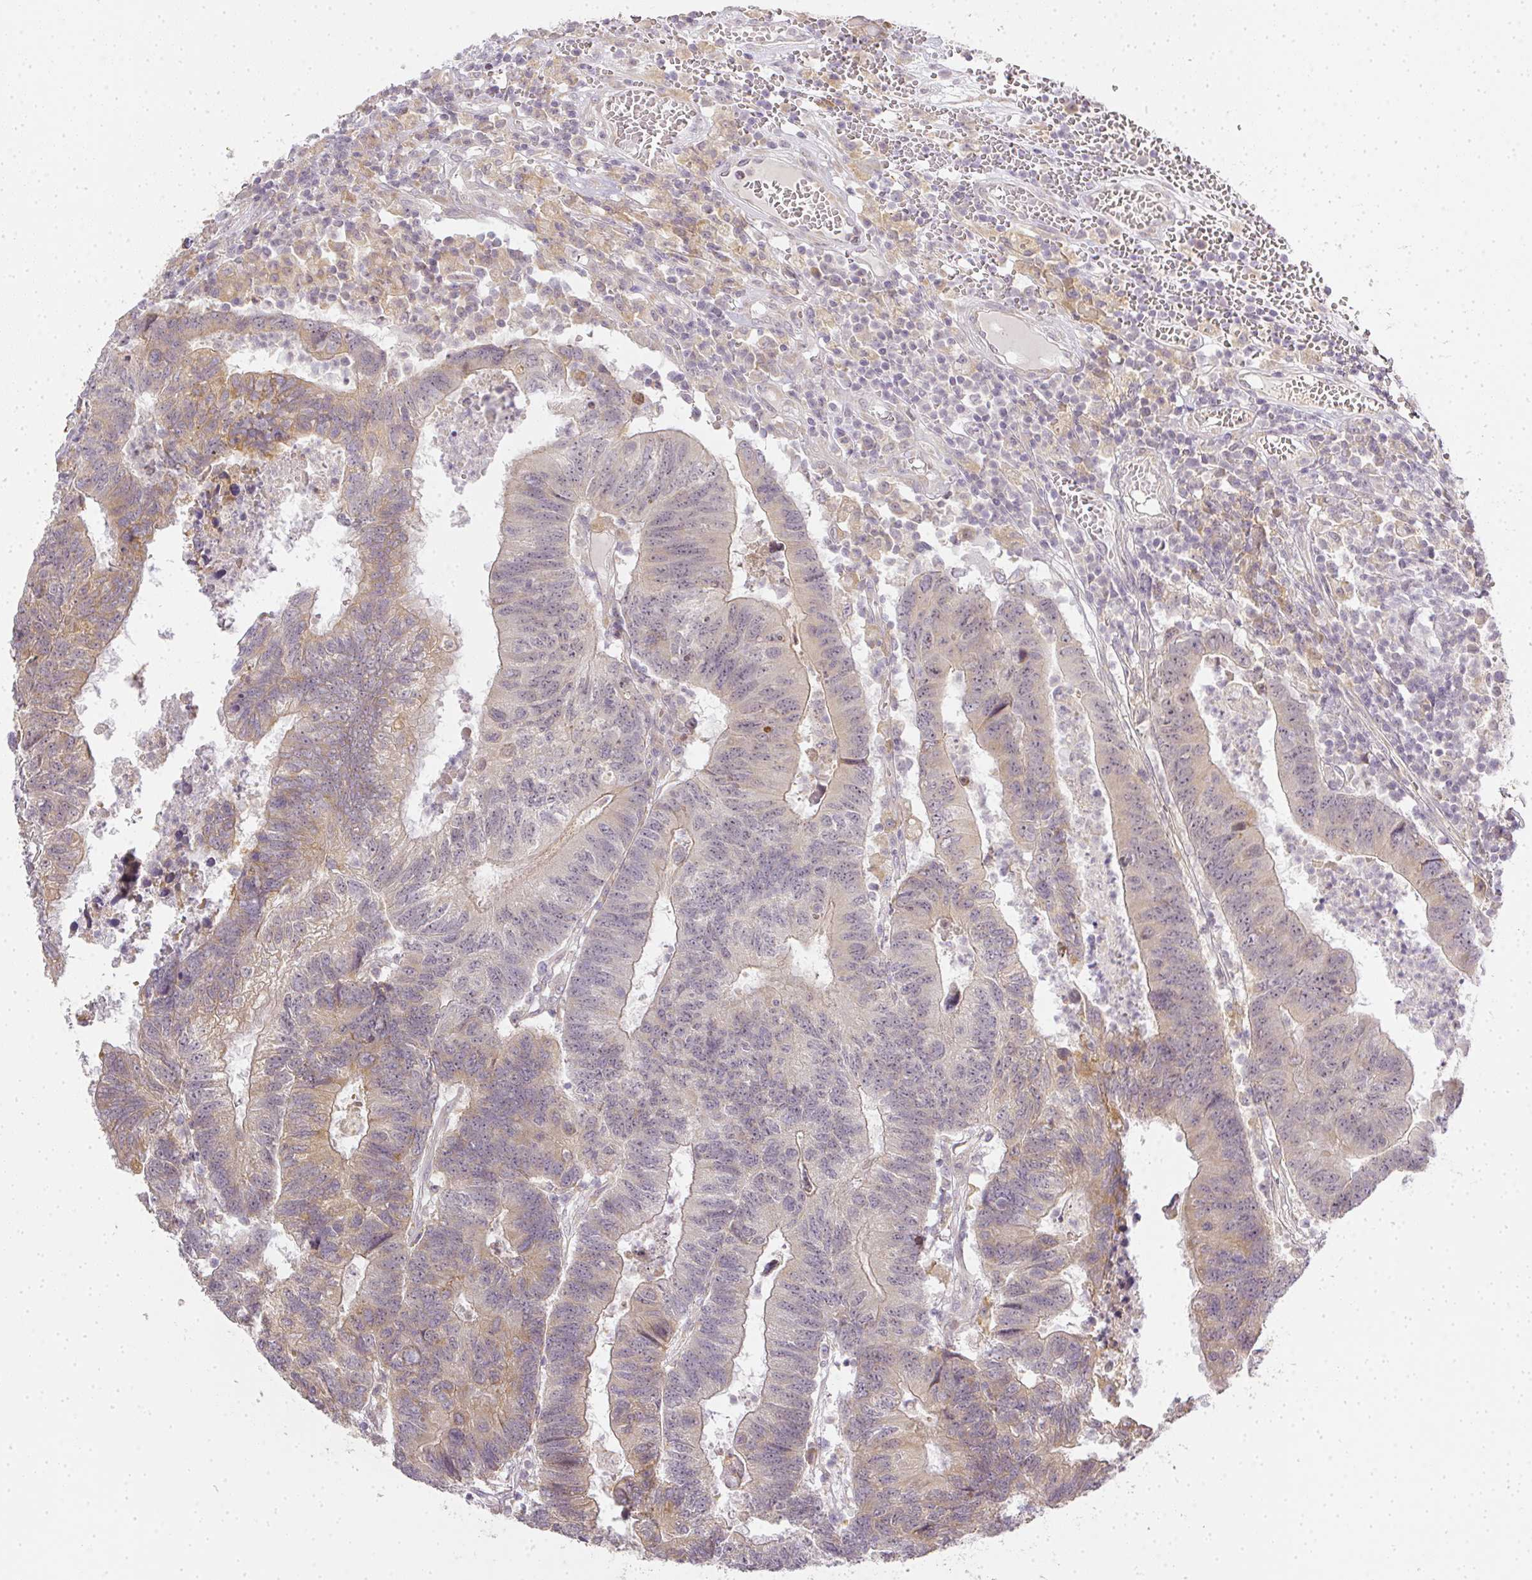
{"staining": {"intensity": "moderate", "quantity": "<25%", "location": "cytoplasmic/membranous"}, "tissue": "colorectal cancer", "cell_type": "Tumor cells", "image_type": "cancer", "snomed": [{"axis": "morphology", "description": "Adenocarcinoma, NOS"}, {"axis": "topography", "description": "Colon"}], "caption": "Protein staining exhibits moderate cytoplasmic/membranous positivity in about <25% of tumor cells in adenocarcinoma (colorectal).", "gene": "MED19", "patient": {"sex": "female", "age": 48}}